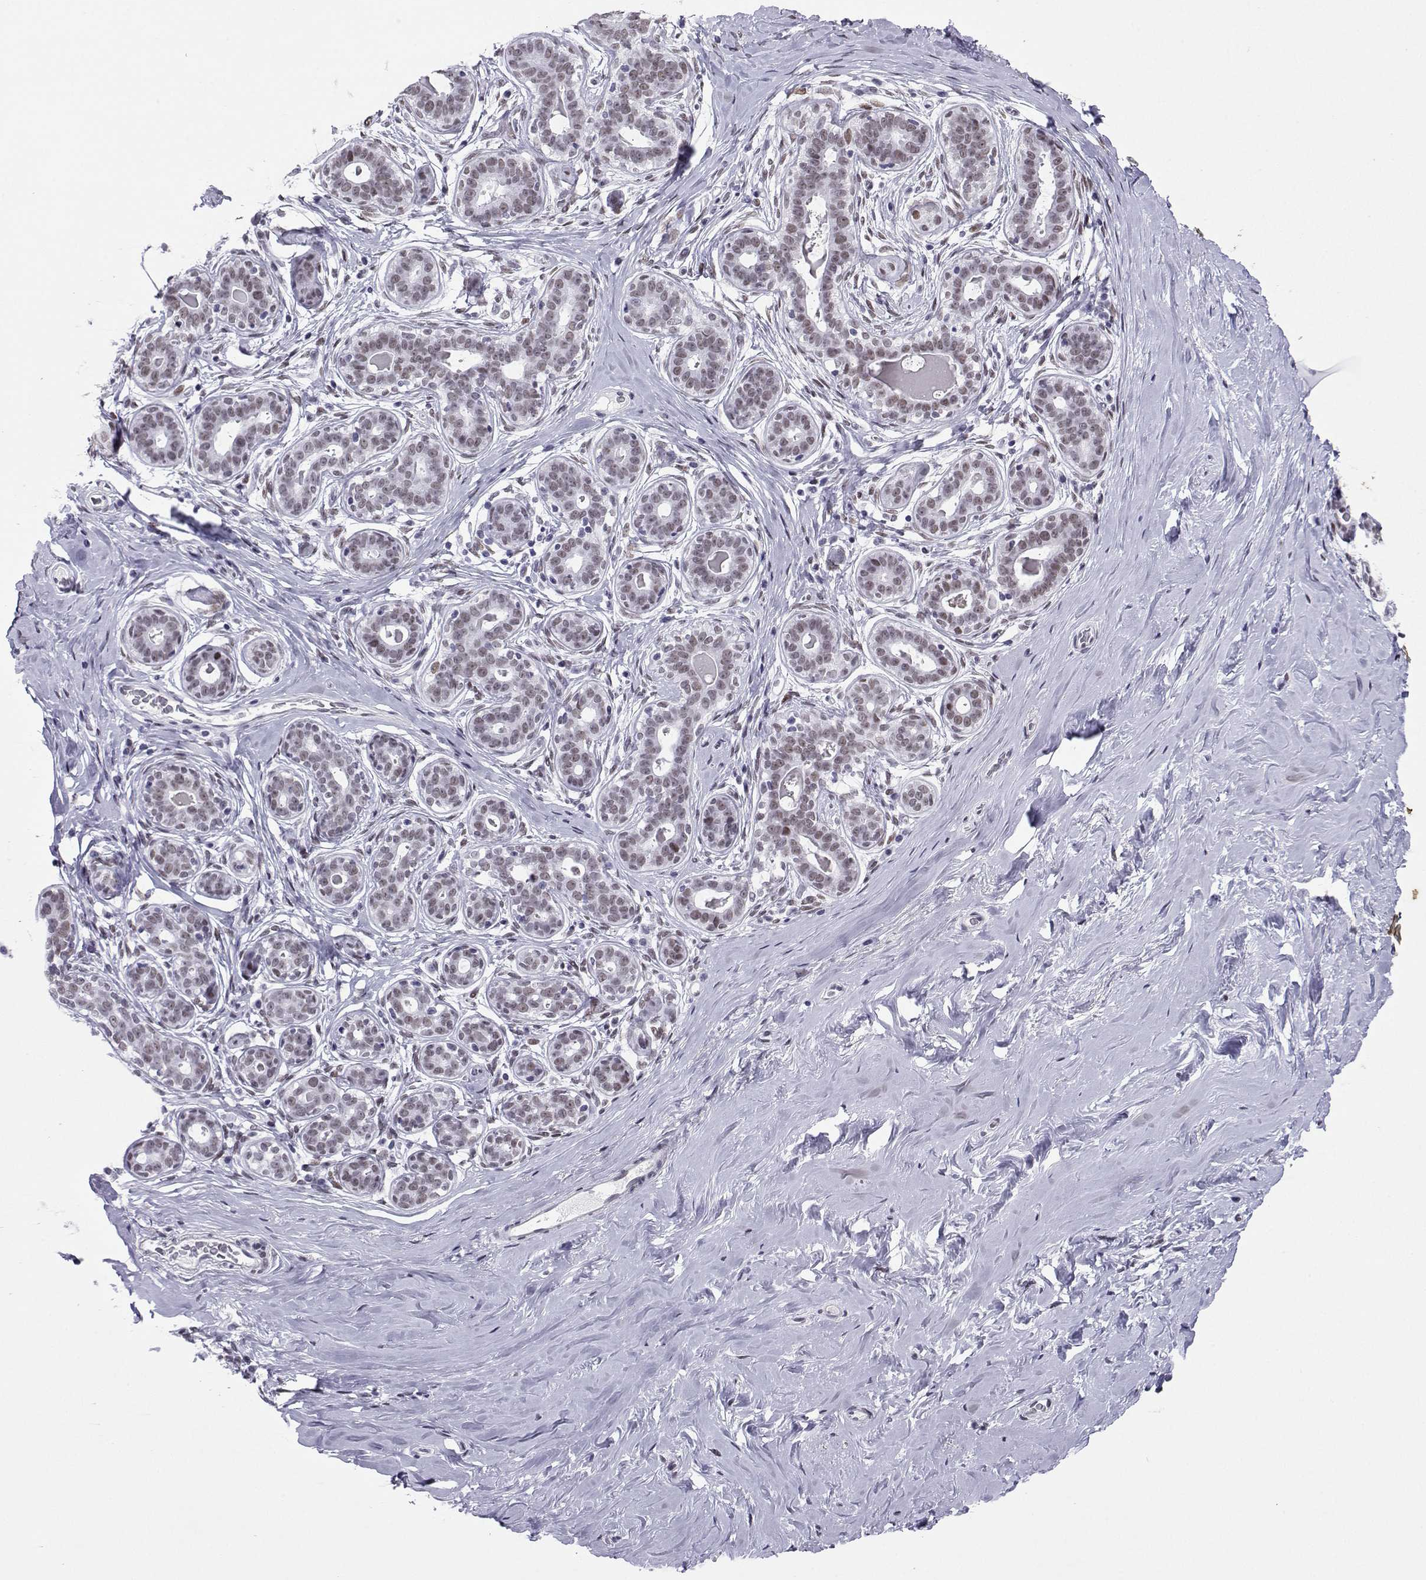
{"staining": {"intensity": "negative", "quantity": "none", "location": "none"}, "tissue": "breast", "cell_type": "Adipocytes", "image_type": "normal", "snomed": [{"axis": "morphology", "description": "Normal tissue, NOS"}, {"axis": "topography", "description": "Skin"}, {"axis": "topography", "description": "Breast"}], "caption": "Immunohistochemical staining of benign breast exhibits no significant positivity in adipocytes. (DAB immunohistochemistry (IHC) visualized using brightfield microscopy, high magnification).", "gene": "LORICRIN", "patient": {"sex": "female", "age": 43}}